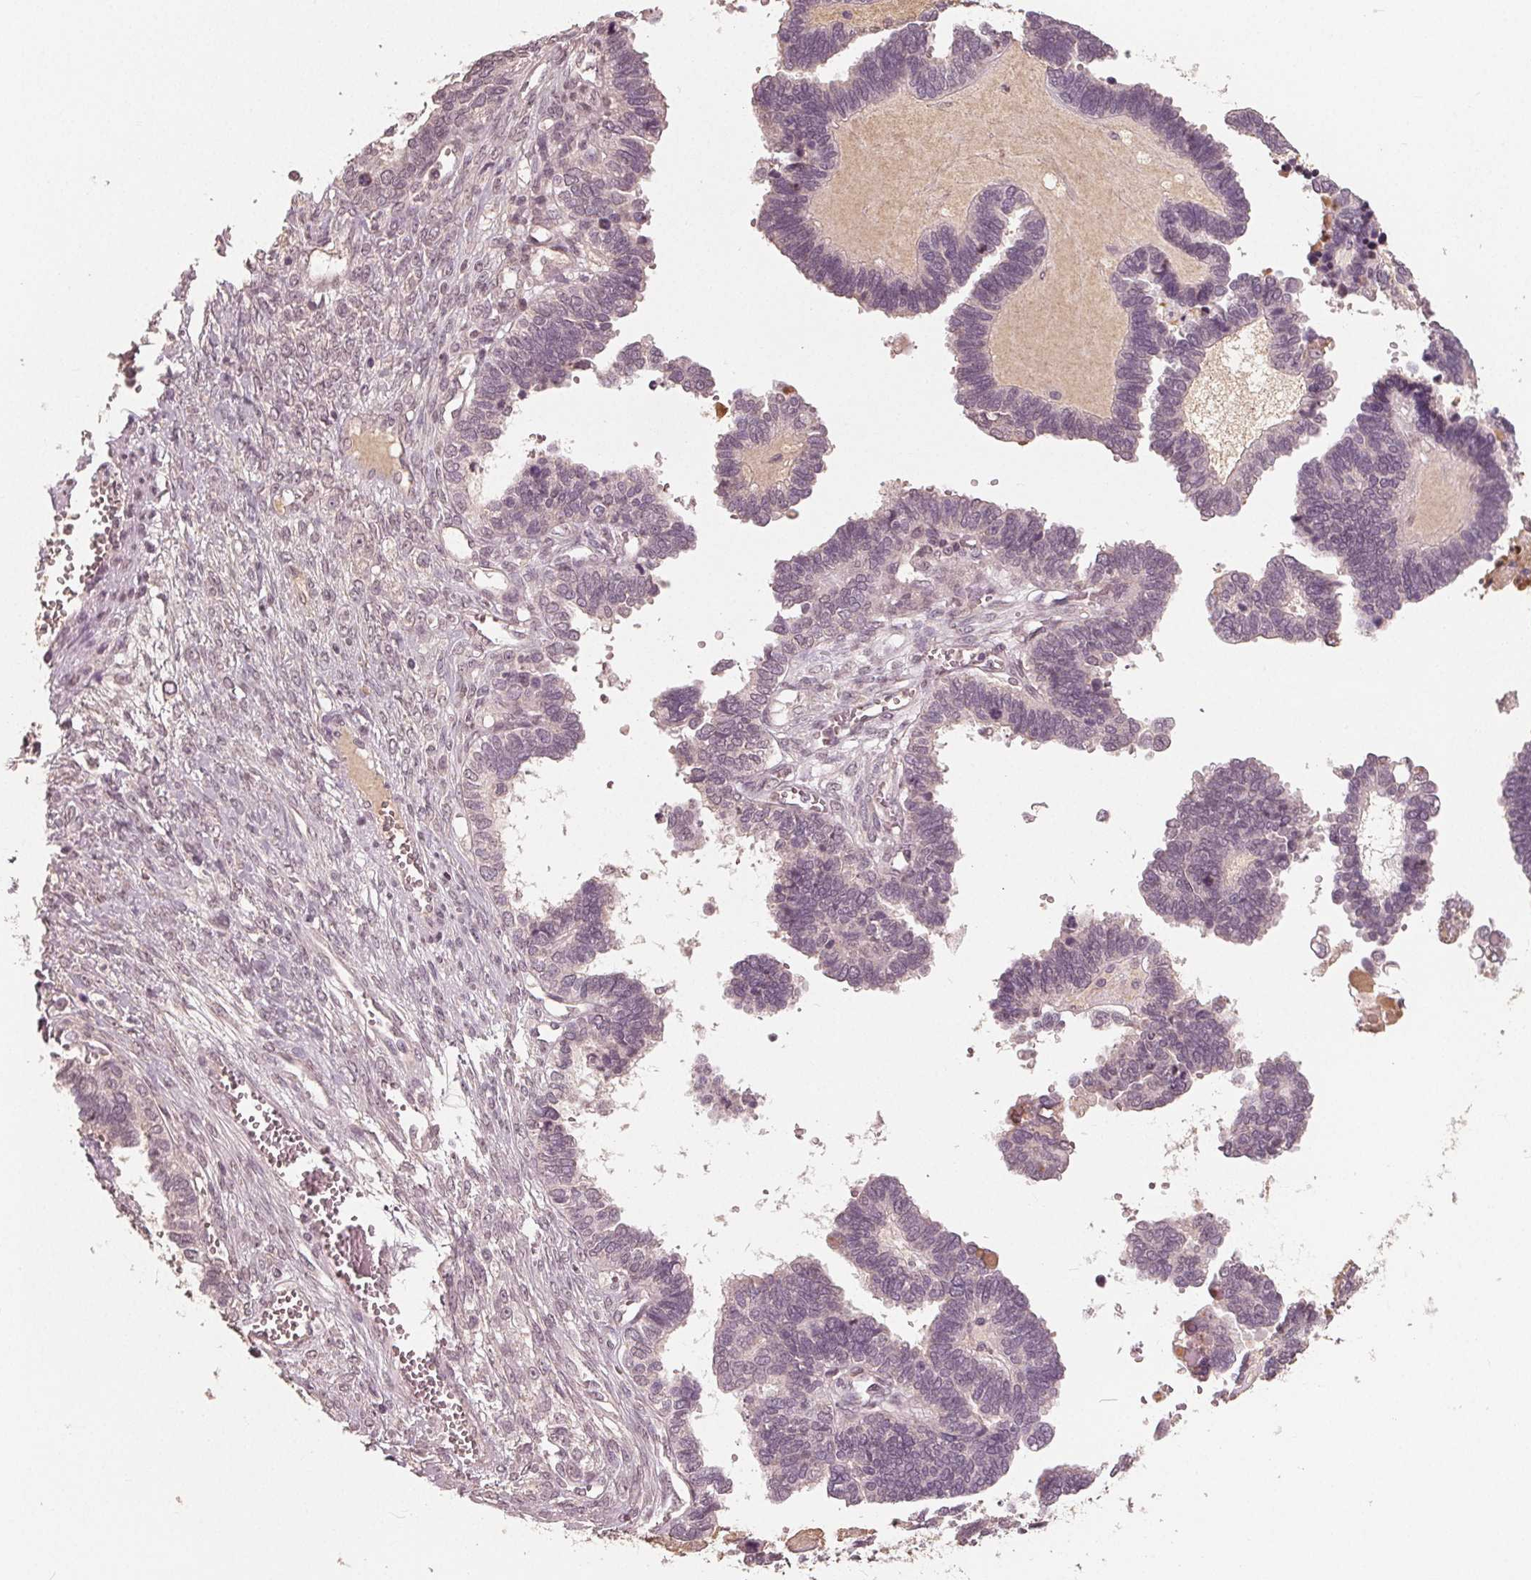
{"staining": {"intensity": "negative", "quantity": "none", "location": "none"}, "tissue": "ovarian cancer", "cell_type": "Tumor cells", "image_type": "cancer", "snomed": [{"axis": "morphology", "description": "Cystadenocarcinoma, serous, NOS"}, {"axis": "topography", "description": "Ovary"}], "caption": "Ovarian cancer was stained to show a protein in brown. There is no significant positivity in tumor cells.", "gene": "CXCL16", "patient": {"sex": "female", "age": 51}}